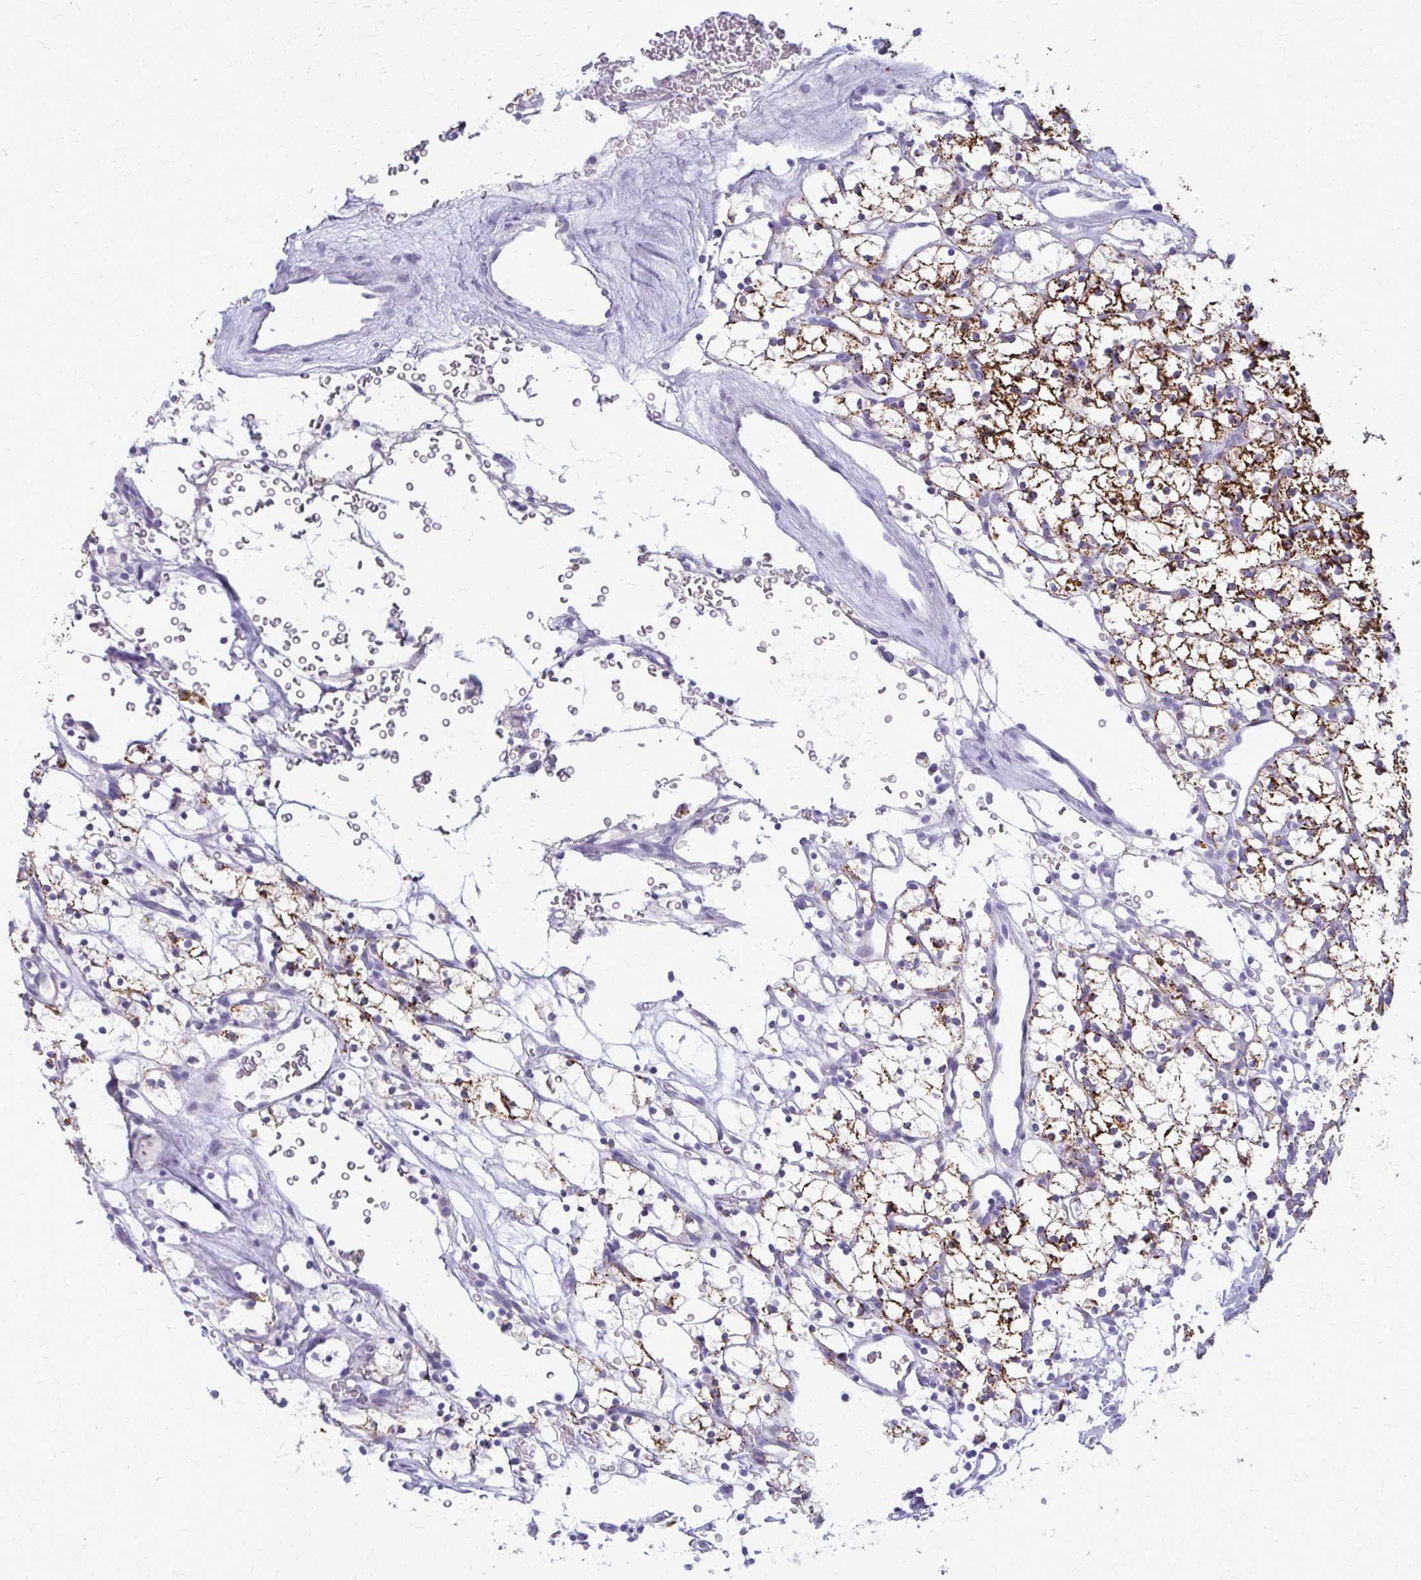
{"staining": {"intensity": "strong", "quantity": ">75%", "location": "cytoplasmic/membranous"}, "tissue": "renal cancer", "cell_type": "Tumor cells", "image_type": "cancer", "snomed": [{"axis": "morphology", "description": "Adenocarcinoma, NOS"}, {"axis": "topography", "description": "Kidney"}], "caption": "Immunohistochemistry micrograph of neoplastic tissue: renal adenocarcinoma stained using immunohistochemistry shows high levels of strong protein expression localized specifically in the cytoplasmic/membranous of tumor cells, appearing as a cytoplasmic/membranous brown color.", "gene": "ACSM2B", "patient": {"sex": "female", "age": 64}}